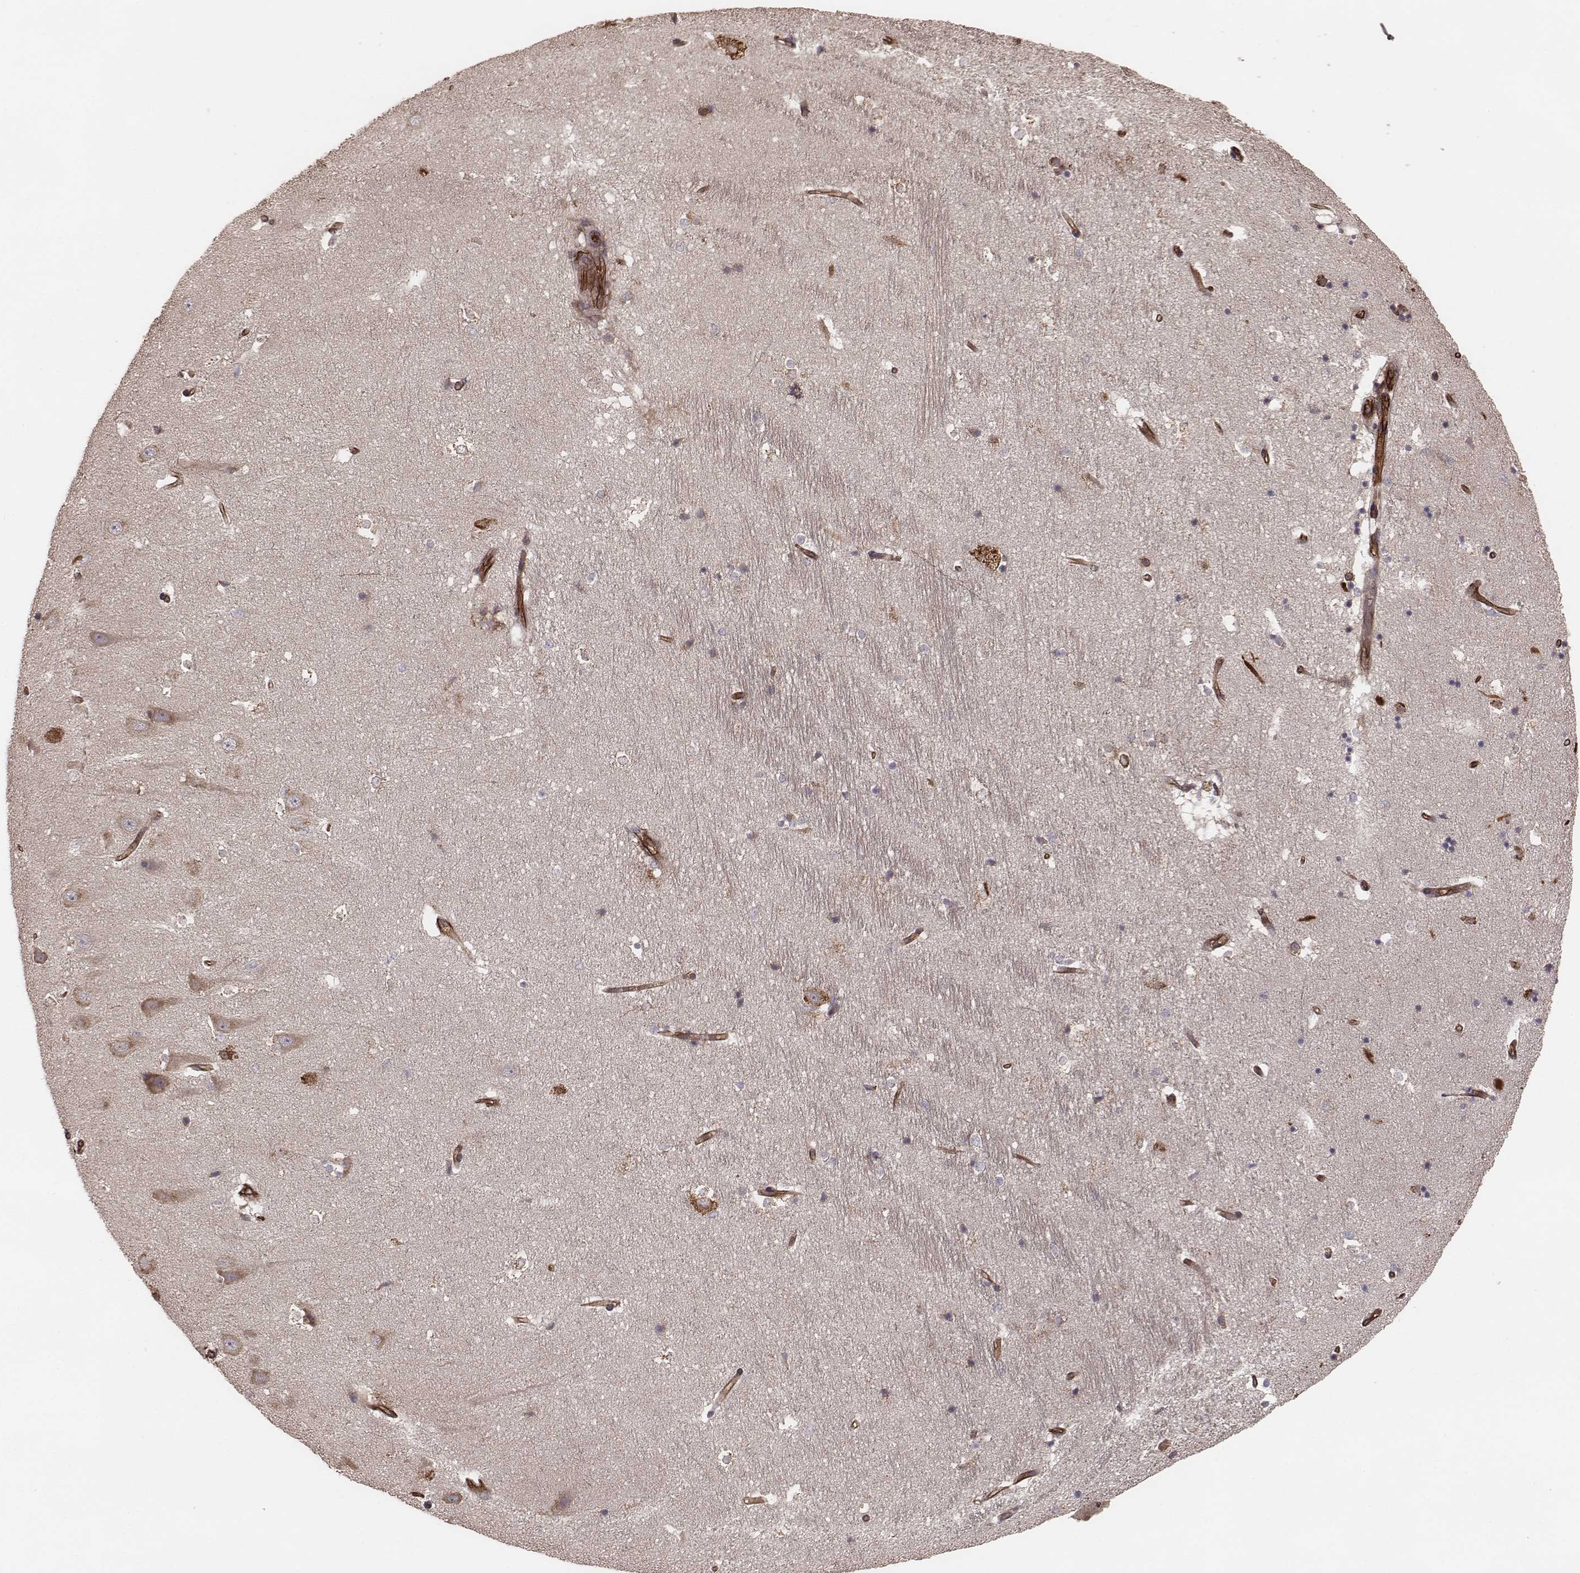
{"staining": {"intensity": "strong", "quantity": "<25%", "location": "cytoplasmic/membranous"}, "tissue": "hippocampus", "cell_type": "Glial cells", "image_type": "normal", "snomed": [{"axis": "morphology", "description": "Normal tissue, NOS"}, {"axis": "topography", "description": "Hippocampus"}], "caption": "This is an image of immunohistochemistry staining of normal hippocampus, which shows strong expression in the cytoplasmic/membranous of glial cells.", "gene": "PALMD", "patient": {"sex": "male", "age": 44}}